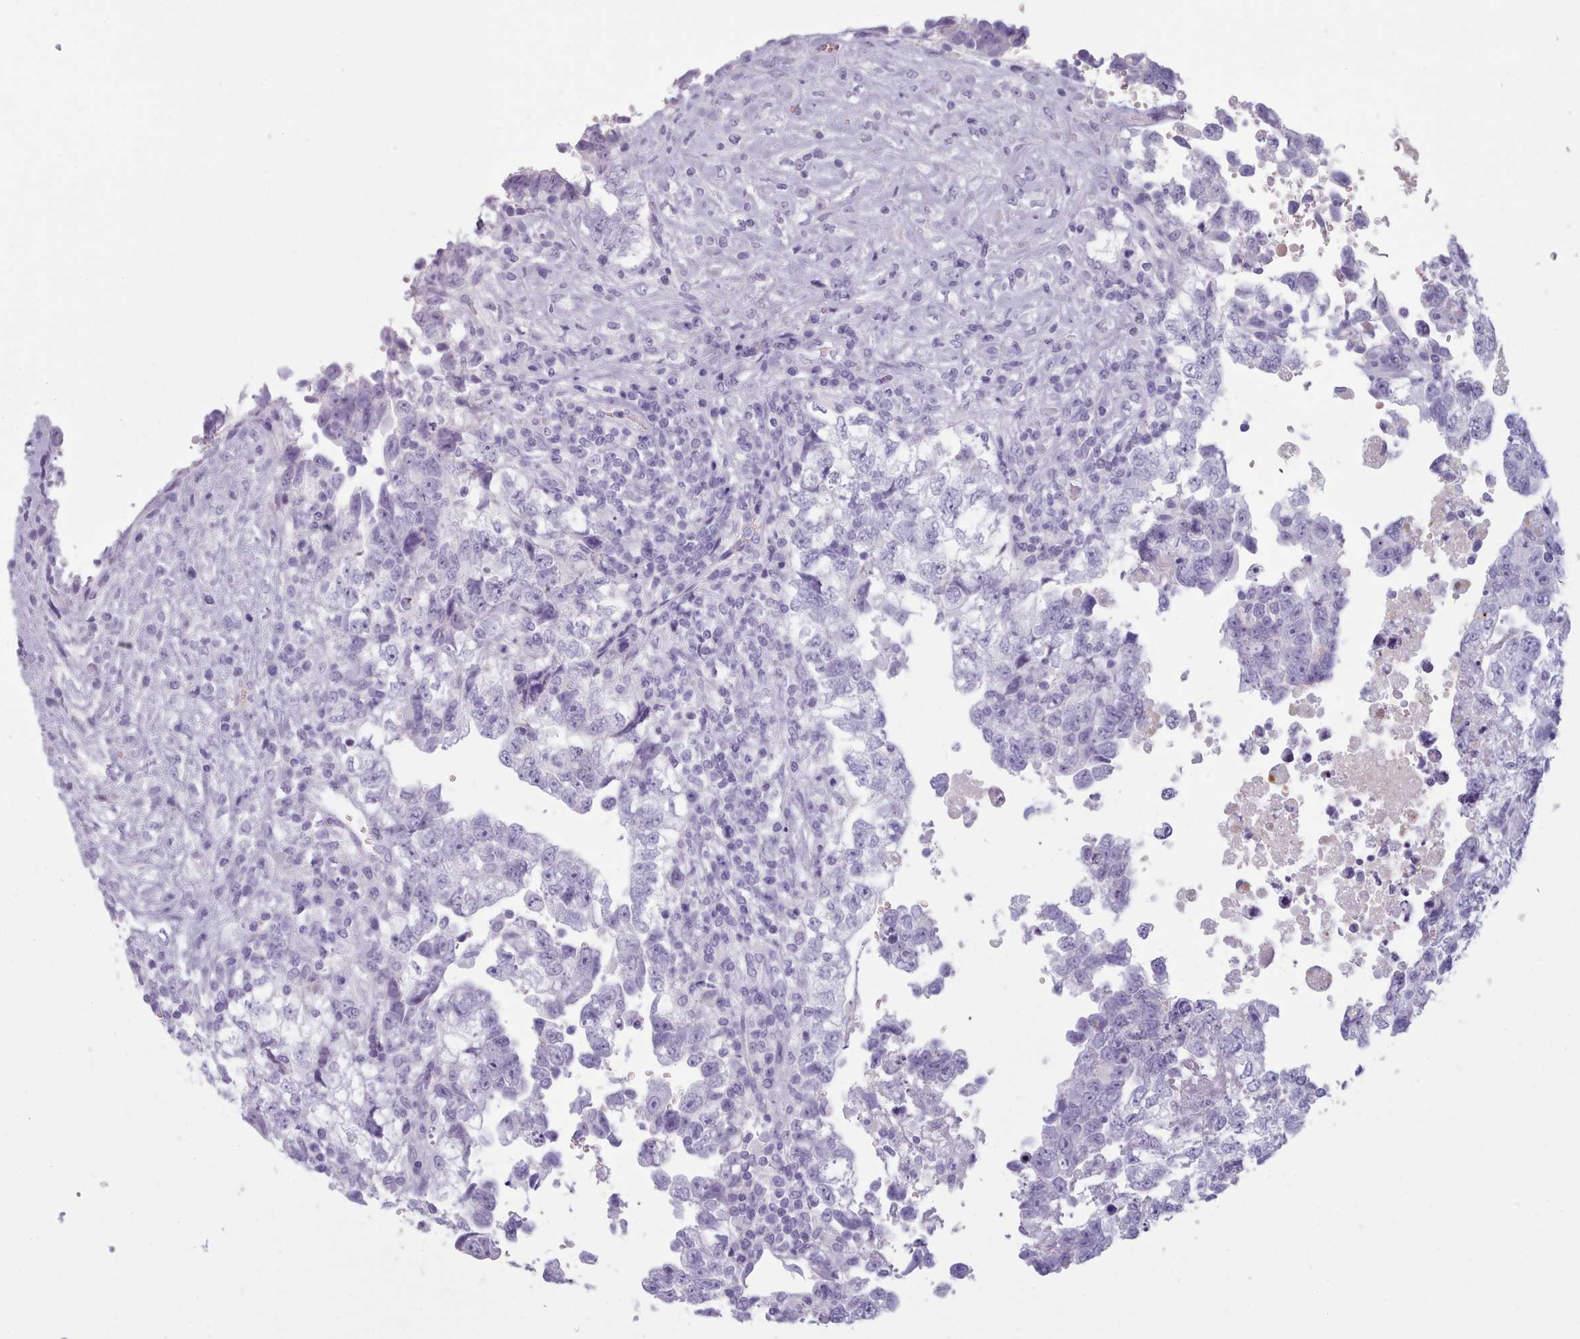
{"staining": {"intensity": "negative", "quantity": "none", "location": "none"}, "tissue": "testis cancer", "cell_type": "Tumor cells", "image_type": "cancer", "snomed": [{"axis": "morphology", "description": "Carcinoma, Embryonal, NOS"}, {"axis": "topography", "description": "Testis"}], "caption": "Tumor cells show no significant protein staining in testis embryonal carcinoma. Brightfield microscopy of immunohistochemistry stained with DAB (3,3'-diaminobenzidine) (brown) and hematoxylin (blue), captured at high magnification.", "gene": "ZNF43", "patient": {"sex": "male", "age": 37}}